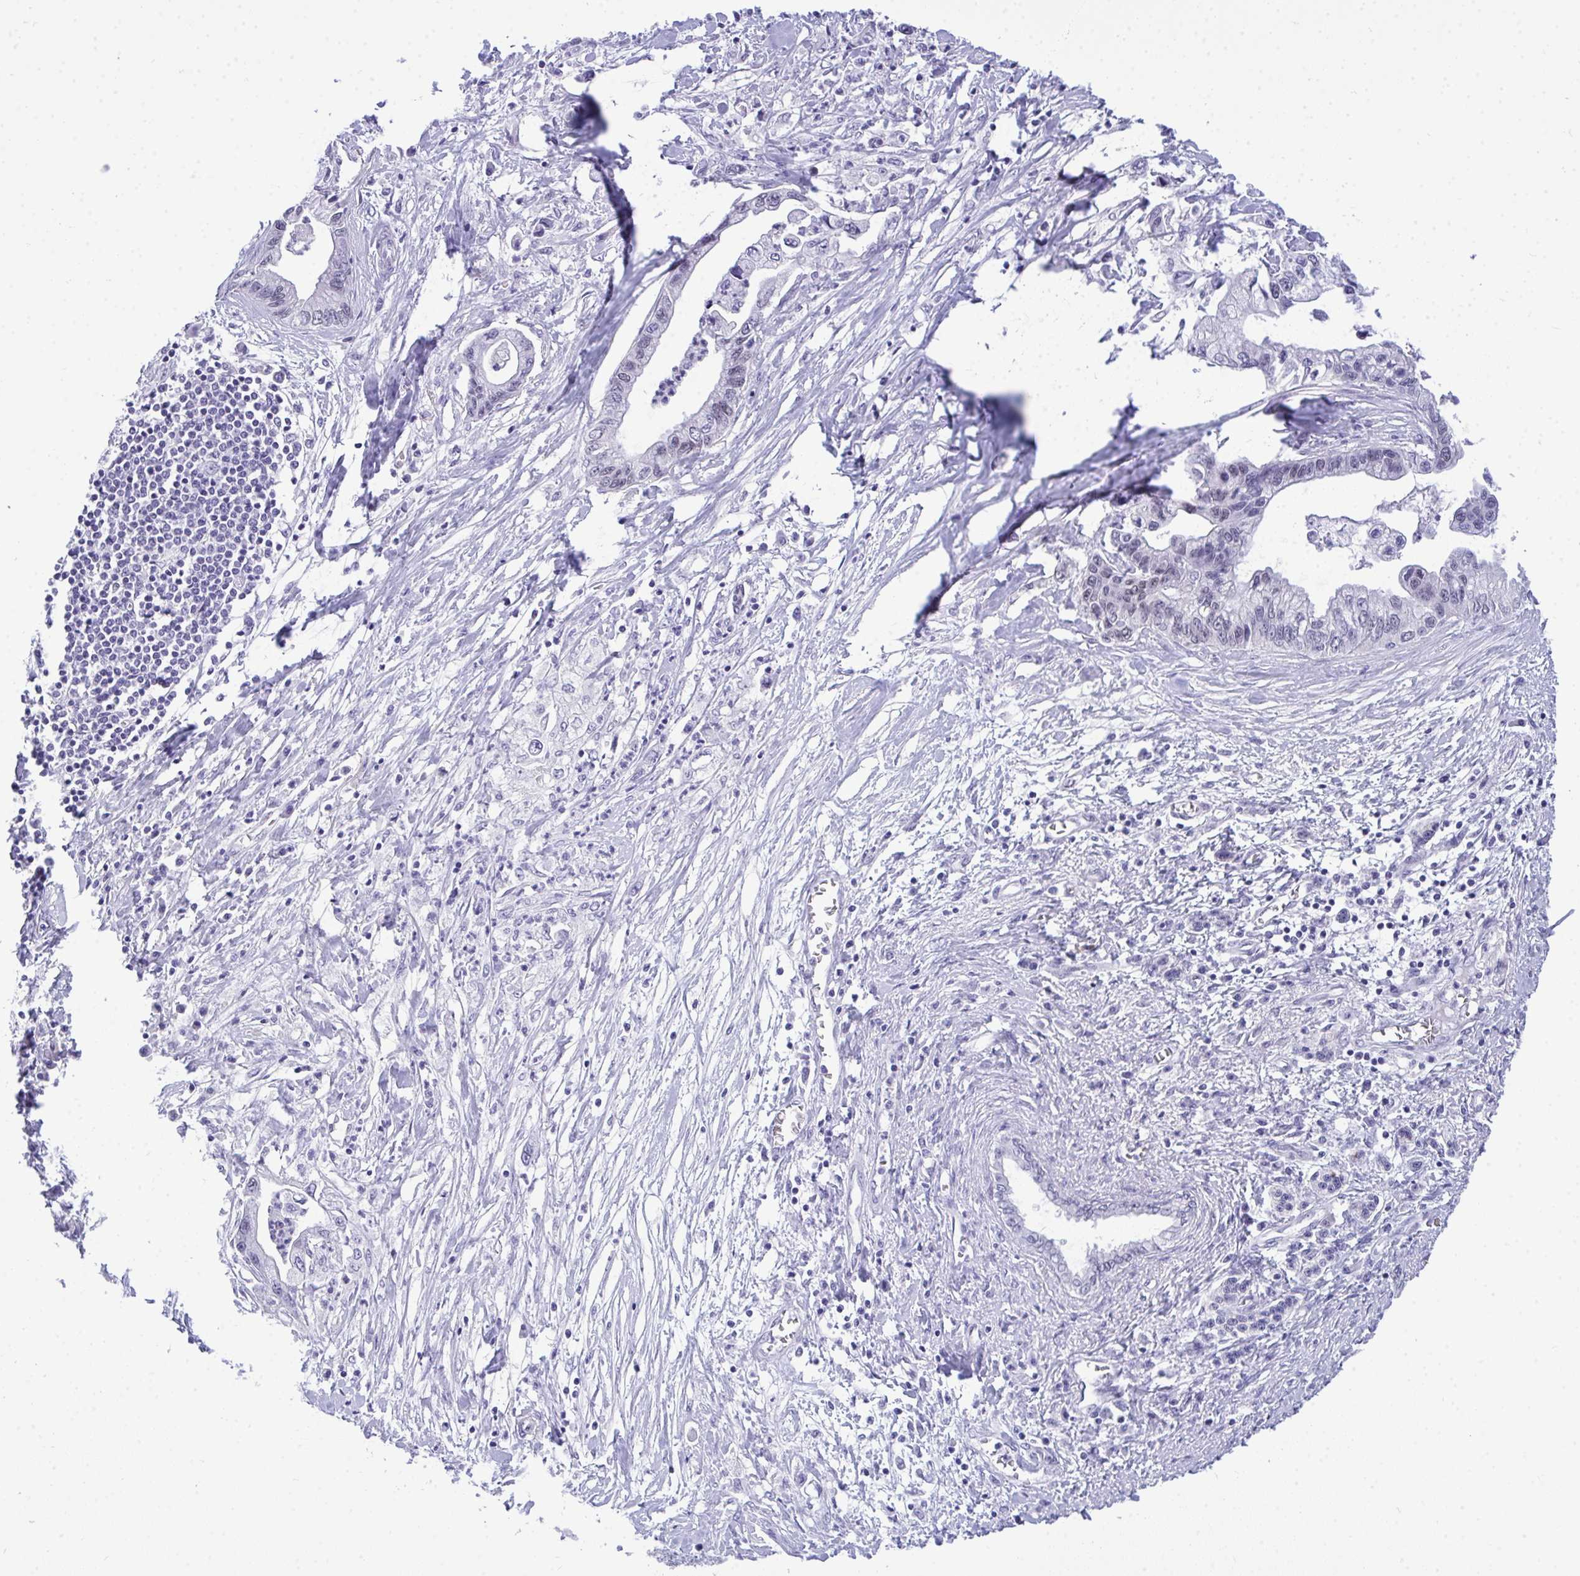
{"staining": {"intensity": "negative", "quantity": "none", "location": "none"}, "tissue": "pancreatic cancer", "cell_type": "Tumor cells", "image_type": "cancer", "snomed": [{"axis": "morphology", "description": "Adenocarcinoma, NOS"}, {"axis": "topography", "description": "Pancreas"}], "caption": "DAB immunohistochemical staining of human adenocarcinoma (pancreatic) displays no significant positivity in tumor cells. (Stains: DAB (3,3'-diaminobenzidine) immunohistochemistry (IHC) with hematoxylin counter stain, Microscopy: brightfield microscopy at high magnification).", "gene": "TEAD4", "patient": {"sex": "male", "age": 61}}